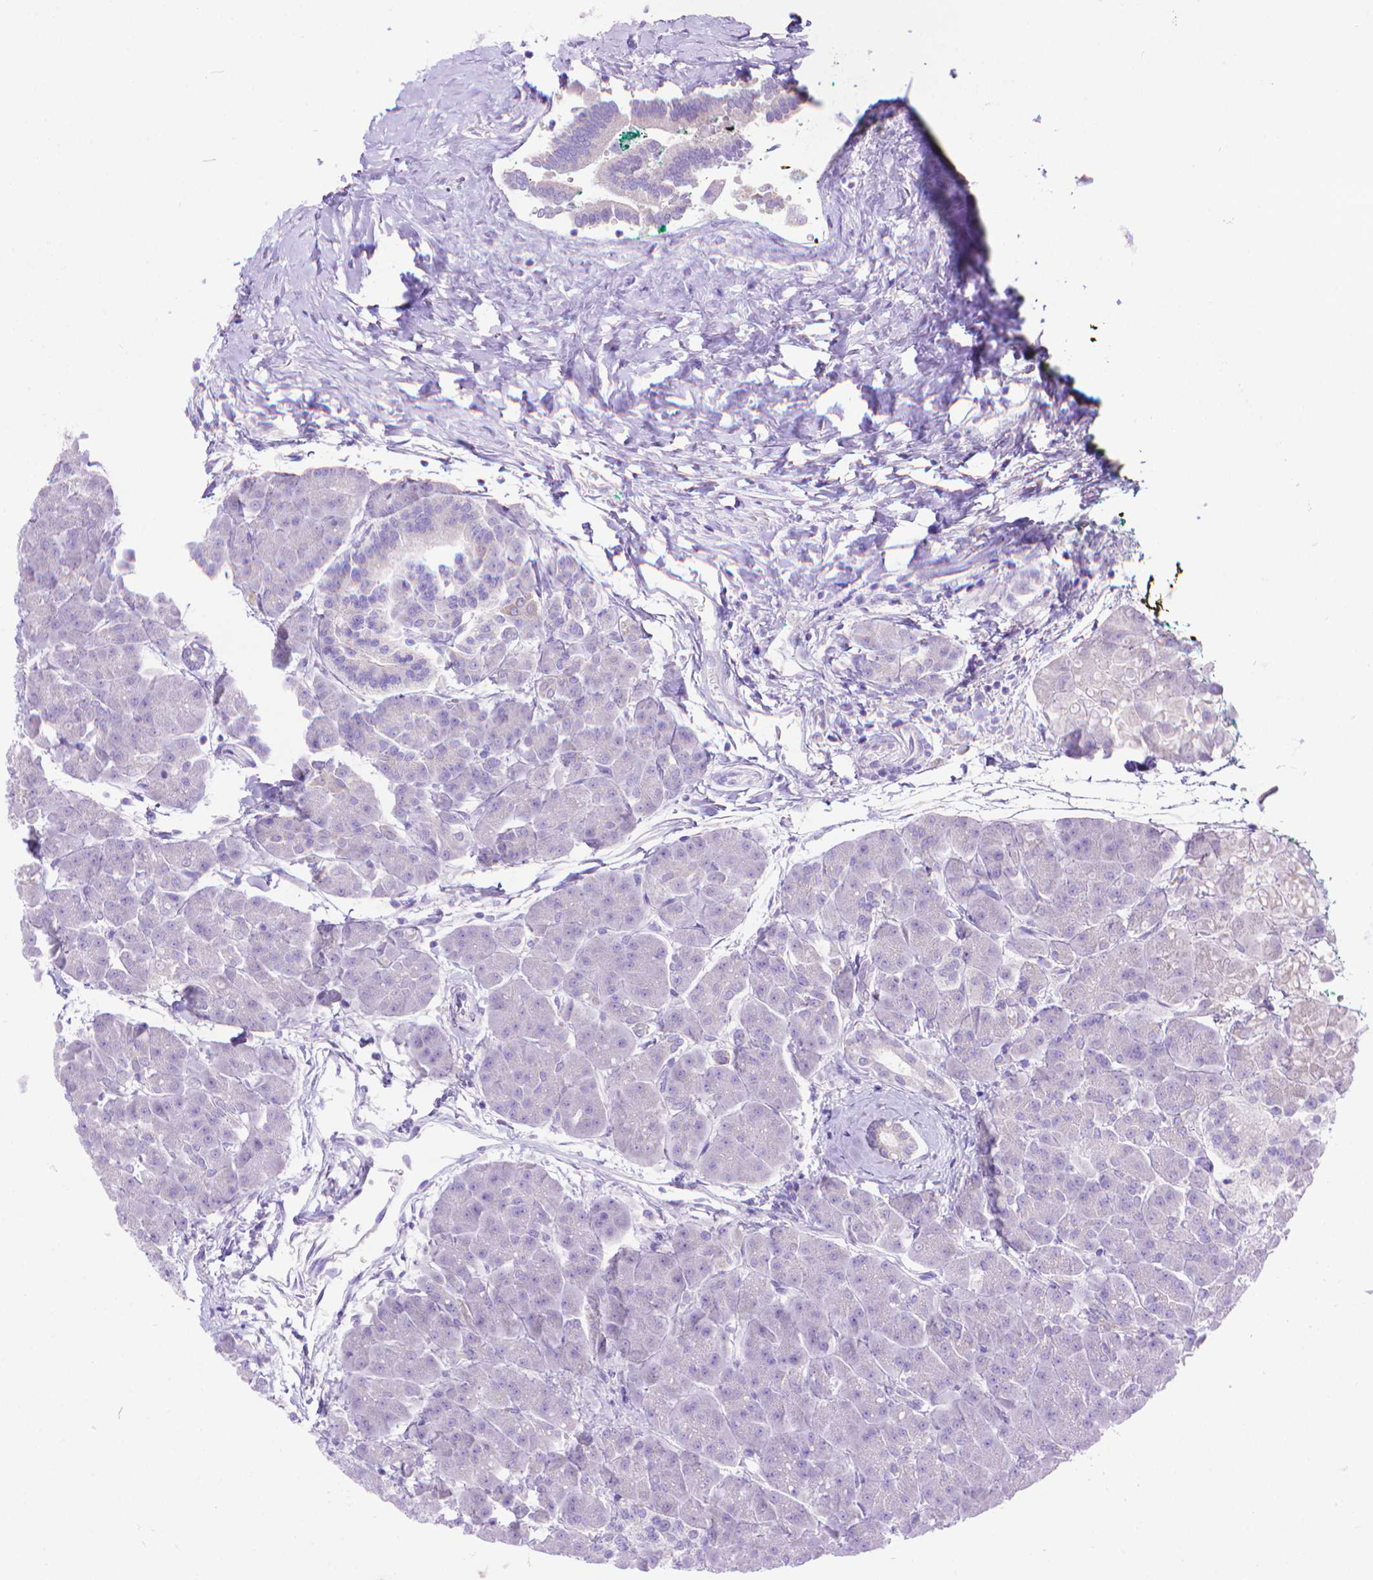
{"staining": {"intensity": "weak", "quantity": "<25%", "location": "cytoplasmic/membranous"}, "tissue": "pancreas", "cell_type": "Exocrine glandular cells", "image_type": "normal", "snomed": [{"axis": "morphology", "description": "Normal tissue, NOS"}, {"axis": "topography", "description": "Adipose tissue"}, {"axis": "topography", "description": "Pancreas"}, {"axis": "topography", "description": "Peripheral nerve tissue"}], "caption": "IHC histopathology image of benign pancreas: pancreas stained with DAB reveals no significant protein expression in exocrine glandular cells.", "gene": "DHRS2", "patient": {"sex": "female", "age": 58}}